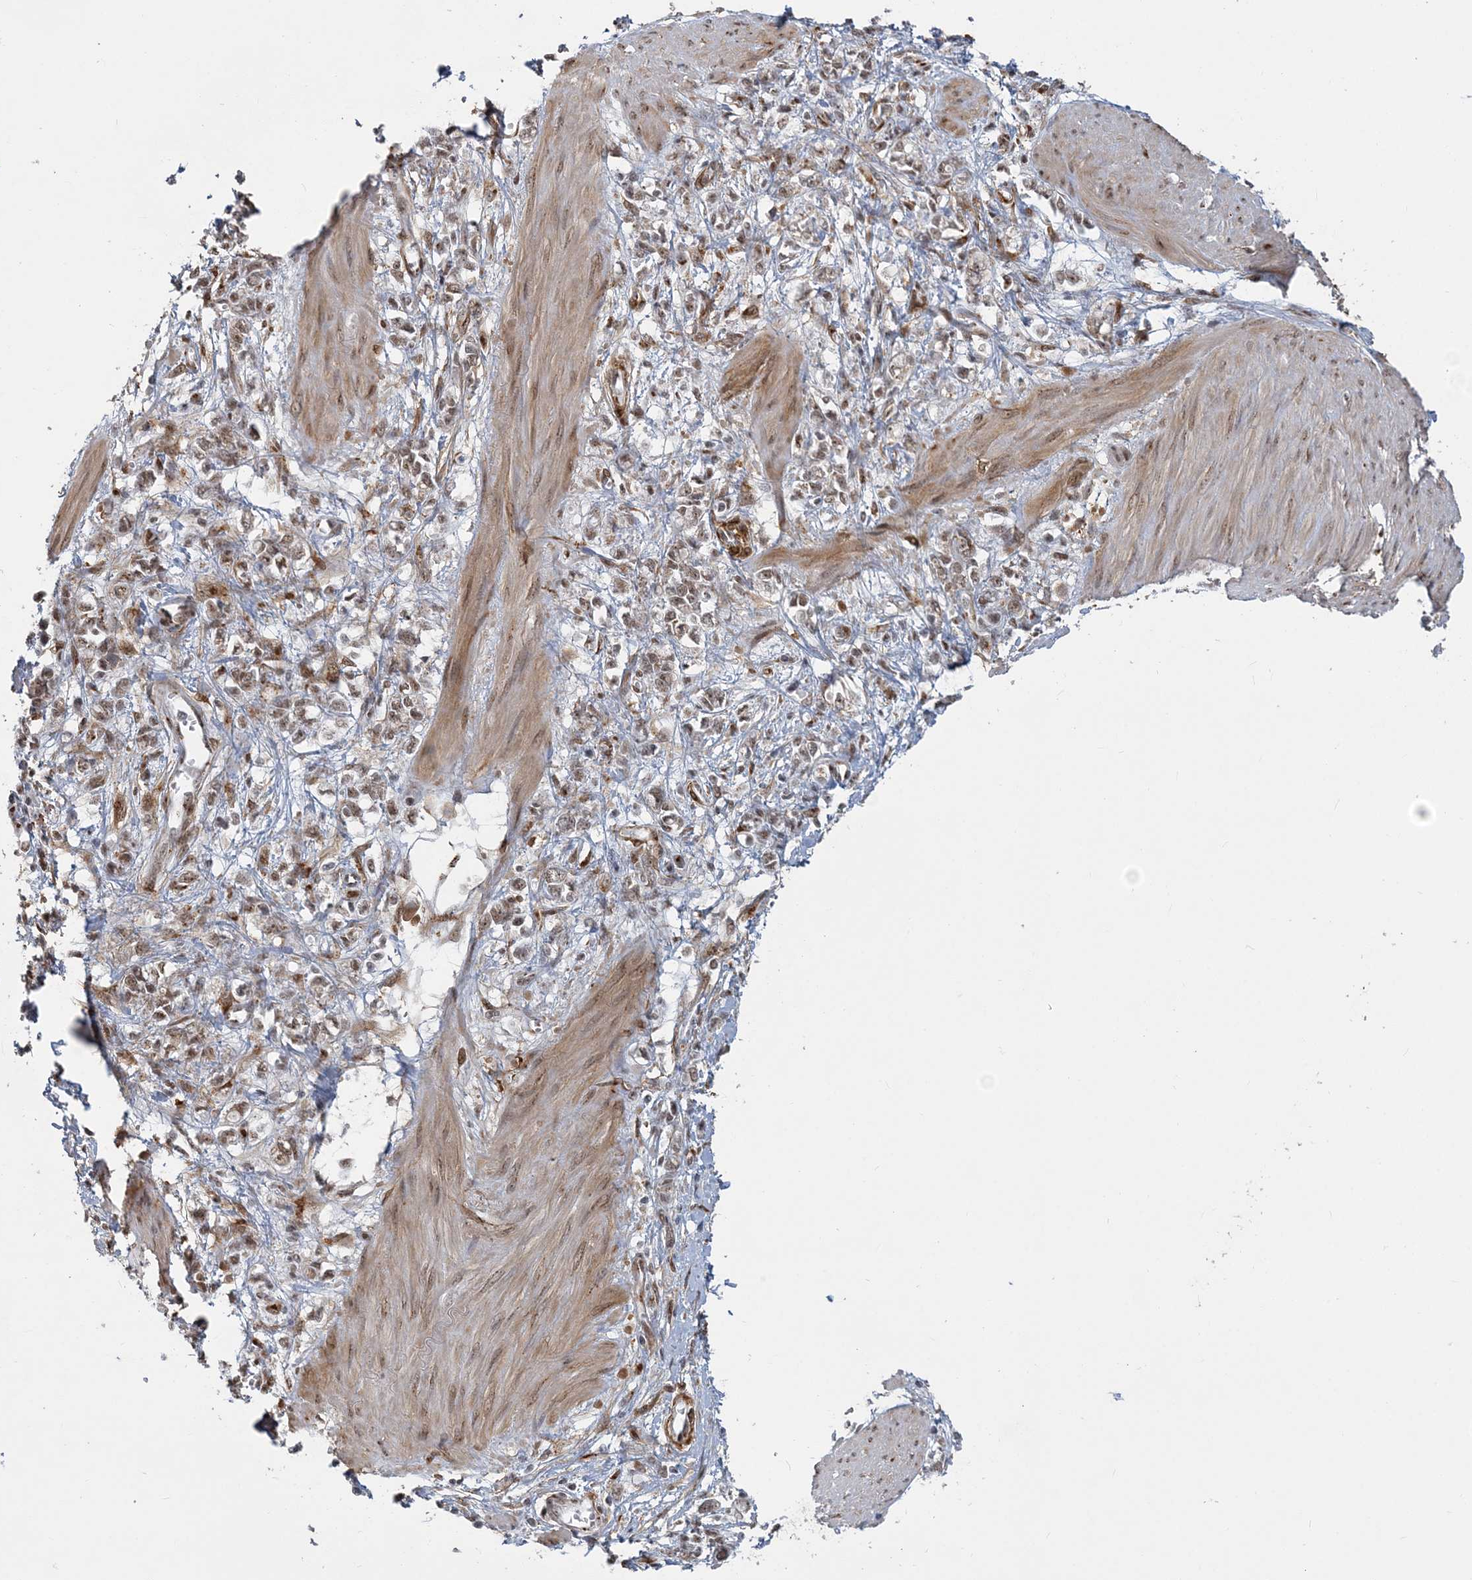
{"staining": {"intensity": "moderate", "quantity": ">75%", "location": "nuclear"}, "tissue": "stomach cancer", "cell_type": "Tumor cells", "image_type": "cancer", "snomed": [{"axis": "morphology", "description": "Adenocarcinoma, NOS"}, {"axis": "topography", "description": "Stomach"}], "caption": "Stomach cancer (adenocarcinoma) stained with immunohistochemistry demonstrates moderate nuclear positivity in approximately >75% of tumor cells. (brown staining indicates protein expression, while blue staining denotes nuclei).", "gene": "PLRG1", "patient": {"sex": "female", "age": 76}}